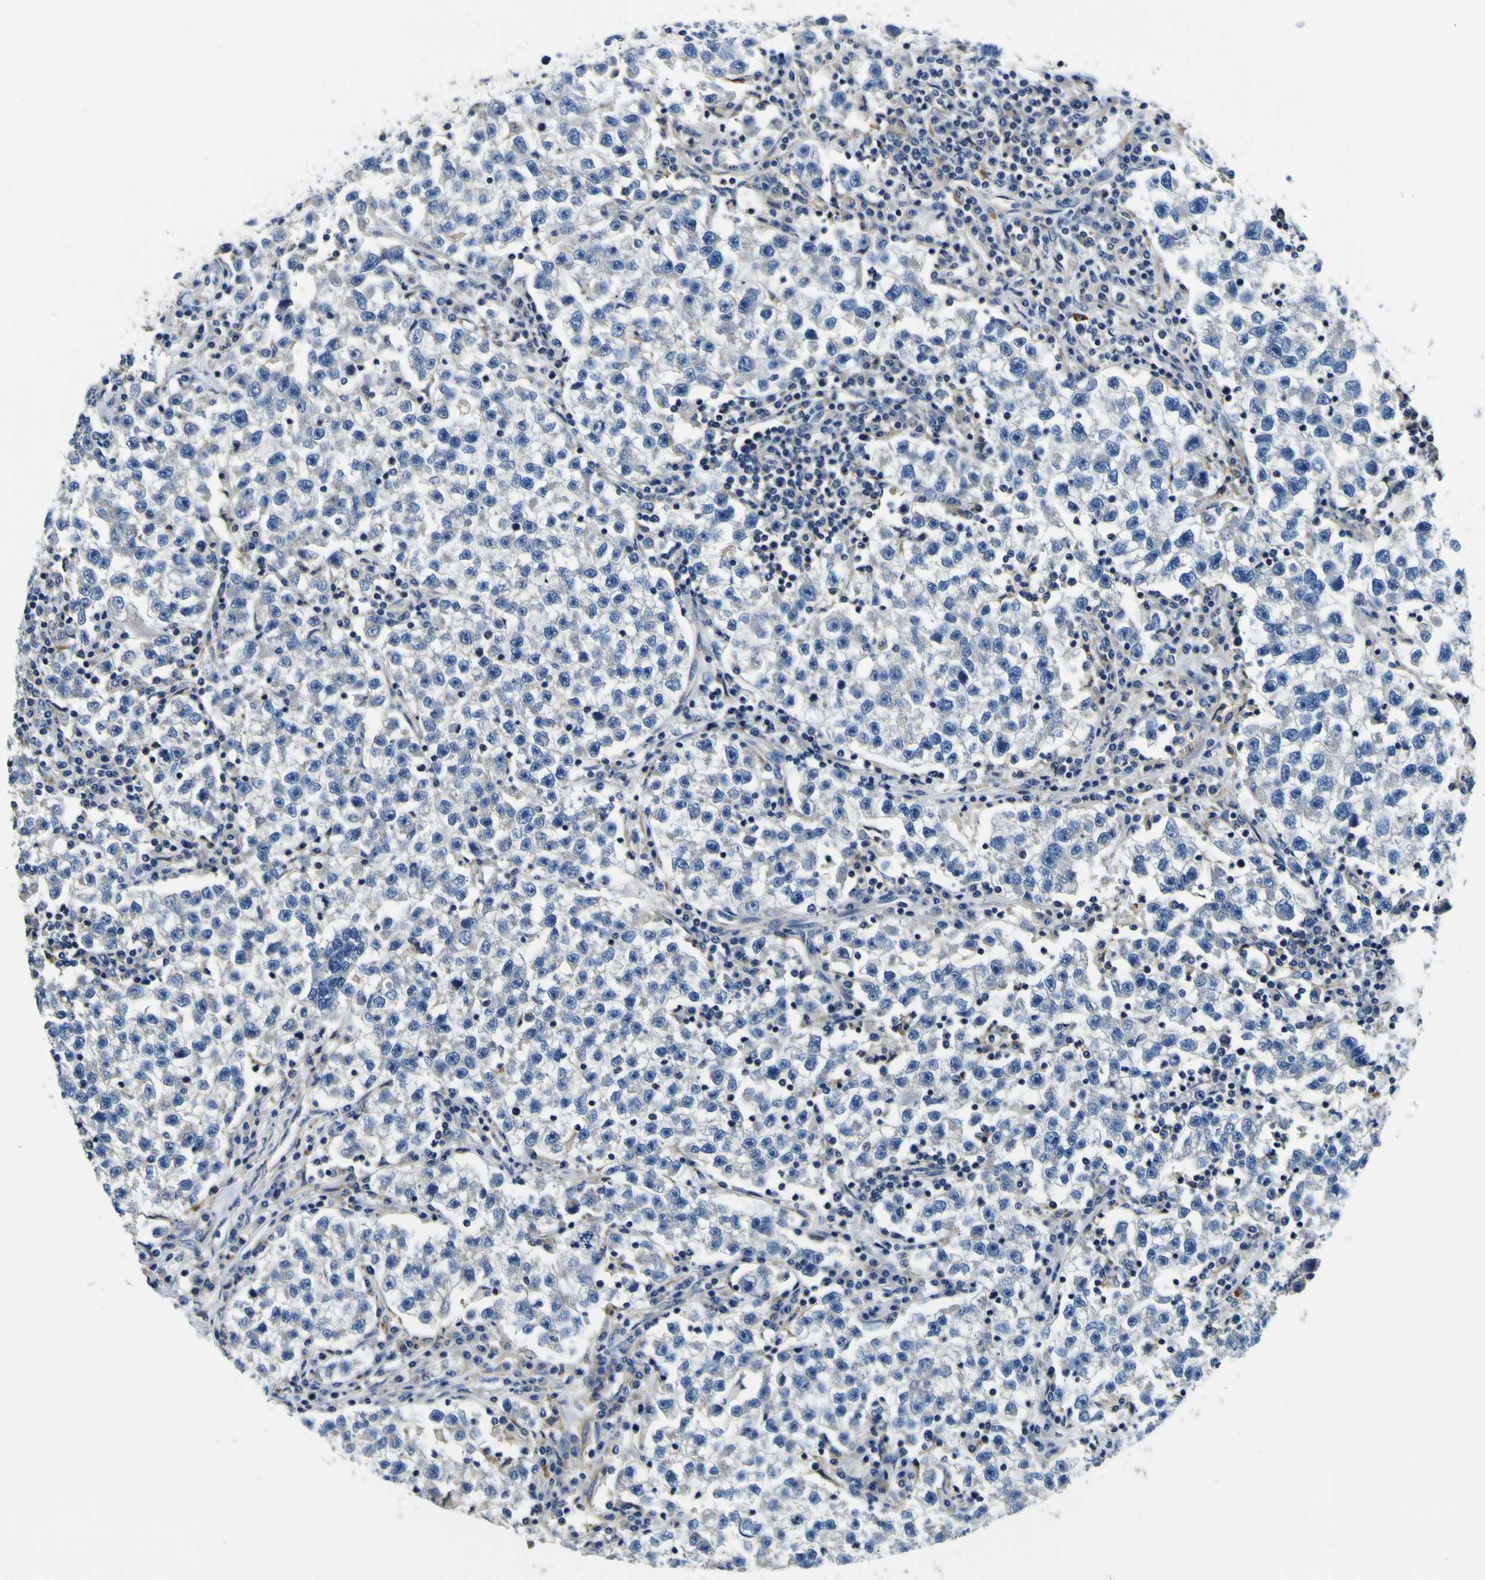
{"staining": {"intensity": "negative", "quantity": "none", "location": "none"}, "tissue": "testis cancer", "cell_type": "Tumor cells", "image_type": "cancer", "snomed": [{"axis": "morphology", "description": "Seminoma, NOS"}, {"axis": "topography", "description": "Testis"}], "caption": "Immunohistochemistry (IHC) of testis seminoma reveals no positivity in tumor cells. (Brightfield microscopy of DAB IHC at high magnification).", "gene": "CLSTN1", "patient": {"sex": "male", "age": 22}}